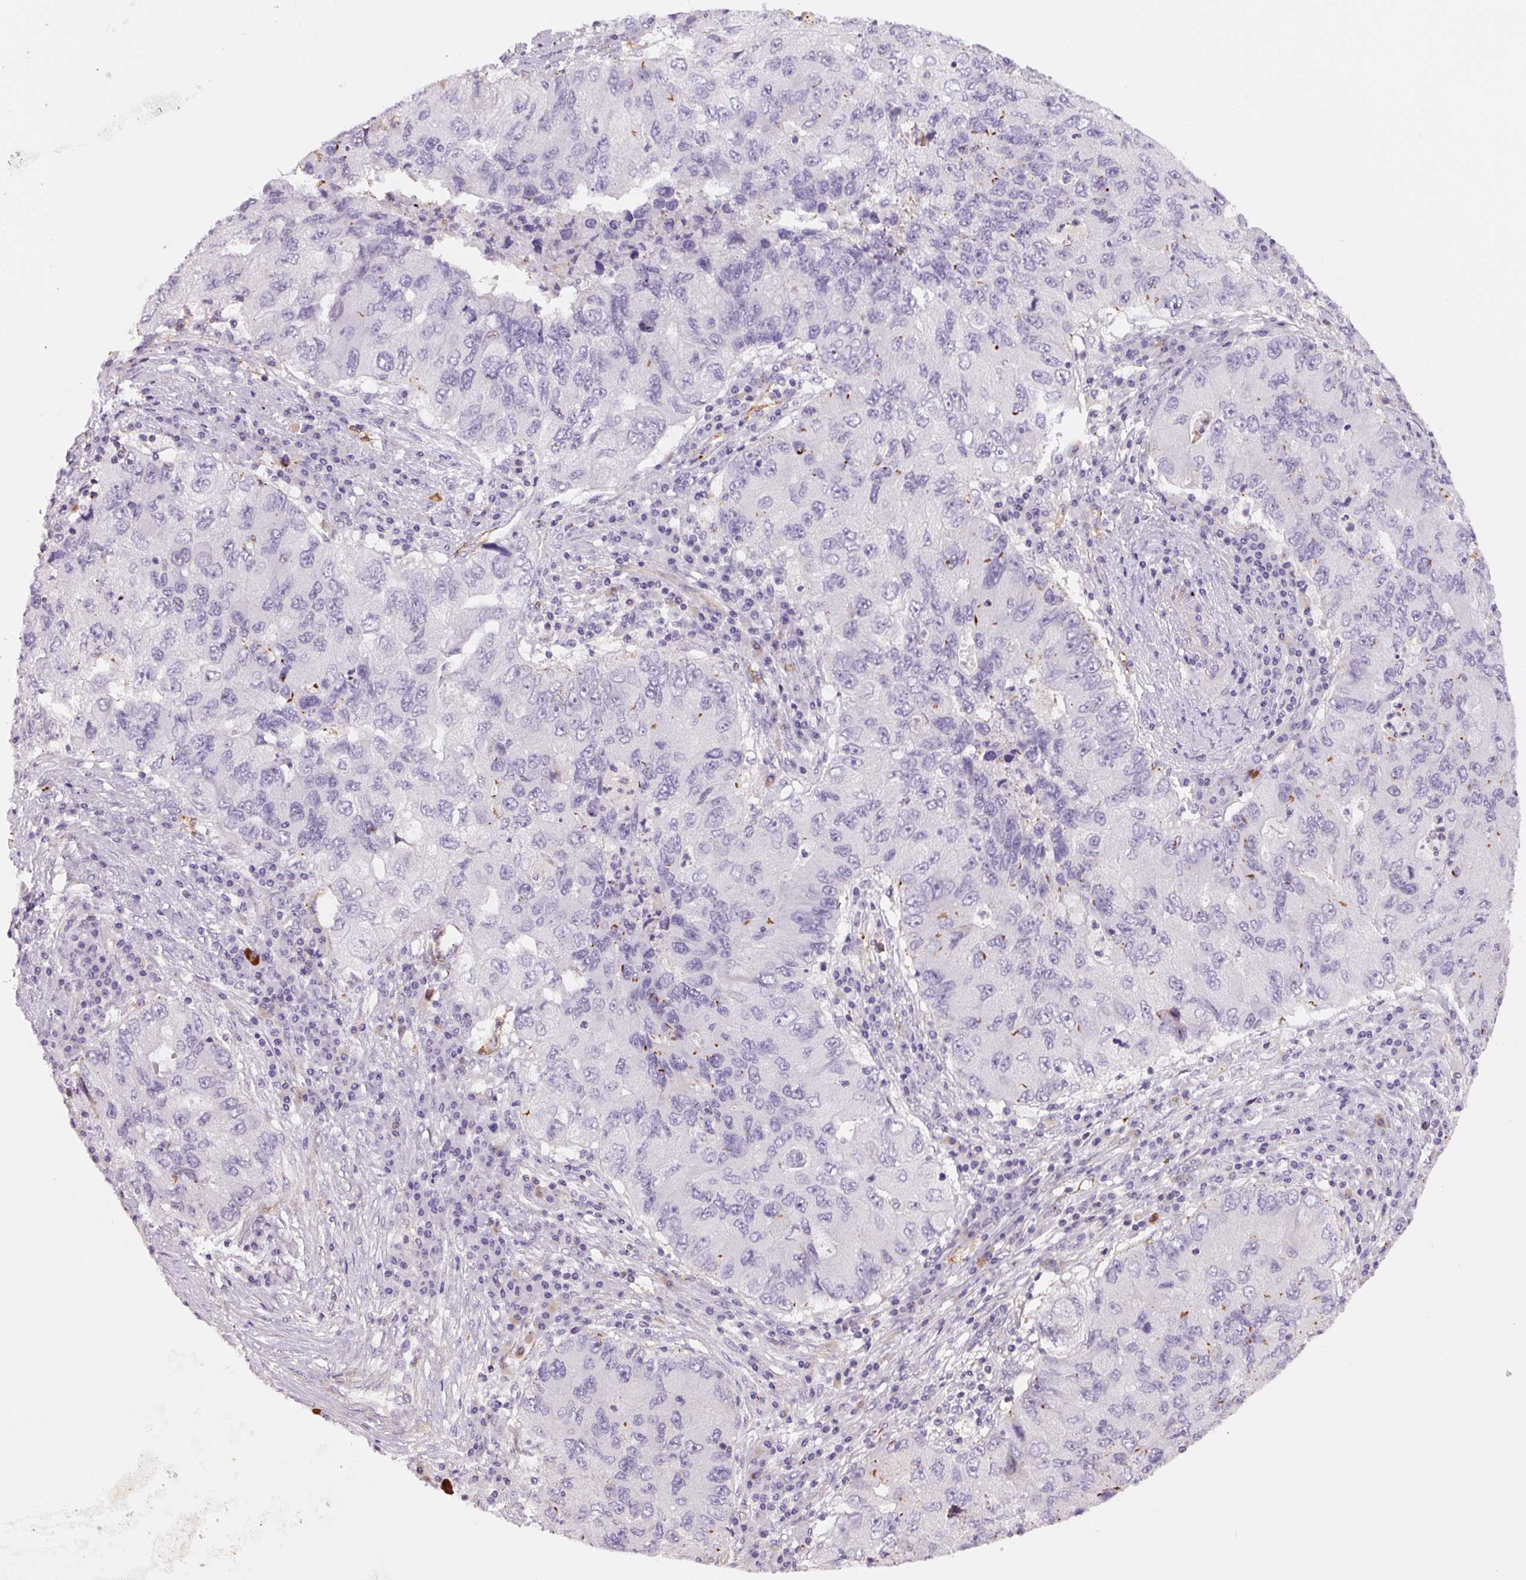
{"staining": {"intensity": "moderate", "quantity": "<25%", "location": "cytoplasmic/membranous"}, "tissue": "lung cancer", "cell_type": "Tumor cells", "image_type": "cancer", "snomed": [{"axis": "morphology", "description": "Adenocarcinoma, NOS"}, {"axis": "morphology", "description": "Adenocarcinoma, metastatic, NOS"}, {"axis": "topography", "description": "Lymph node"}, {"axis": "topography", "description": "Lung"}], "caption": "IHC micrograph of human lung cancer stained for a protein (brown), which exhibits low levels of moderate cytoplasmic/membranous expression in approximately <25% of tumor cells.", "gene": "ANKRD13B", "patient": {"sex": "female", "age": 54}}